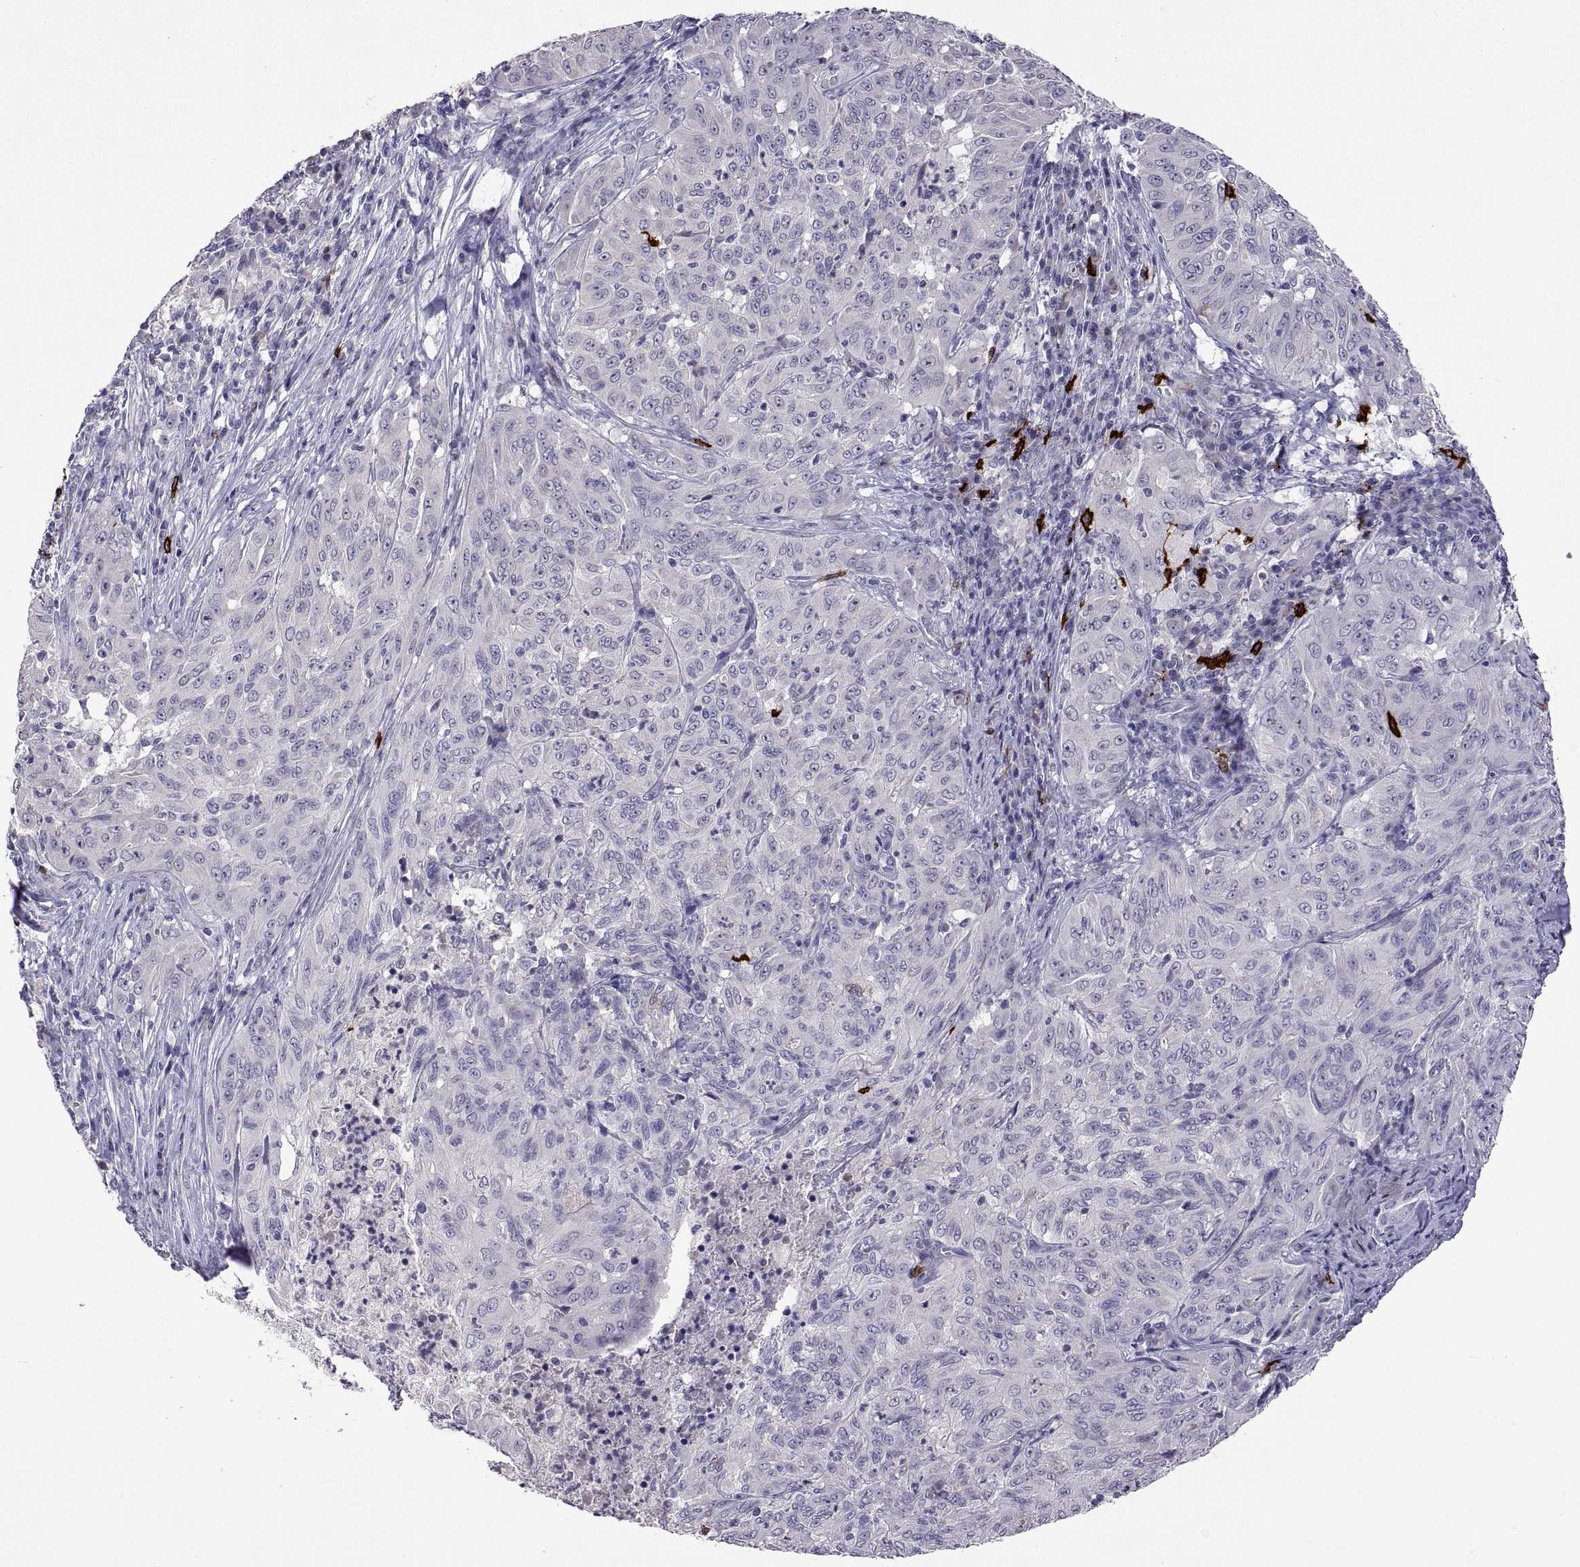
{"staining": {"intensity": "negative", "quantity": "none", "location": "none"}, "tissue": "pancreatic cancer", "cell_type": "Tumor cells", "image_type": "cancer", "snomed": [{"axis": "morphology", "description": "Adenocarcinoma, NOS"}, {"axis": "topography", "description": "Pancreas"}], "caption": "Immunohistochemical staining of pancreatic adenocarcinoma shows no significant positivity in tumor cells.", "gene": "MS4A1", "patient": {"sex": "male", "age": 63}}